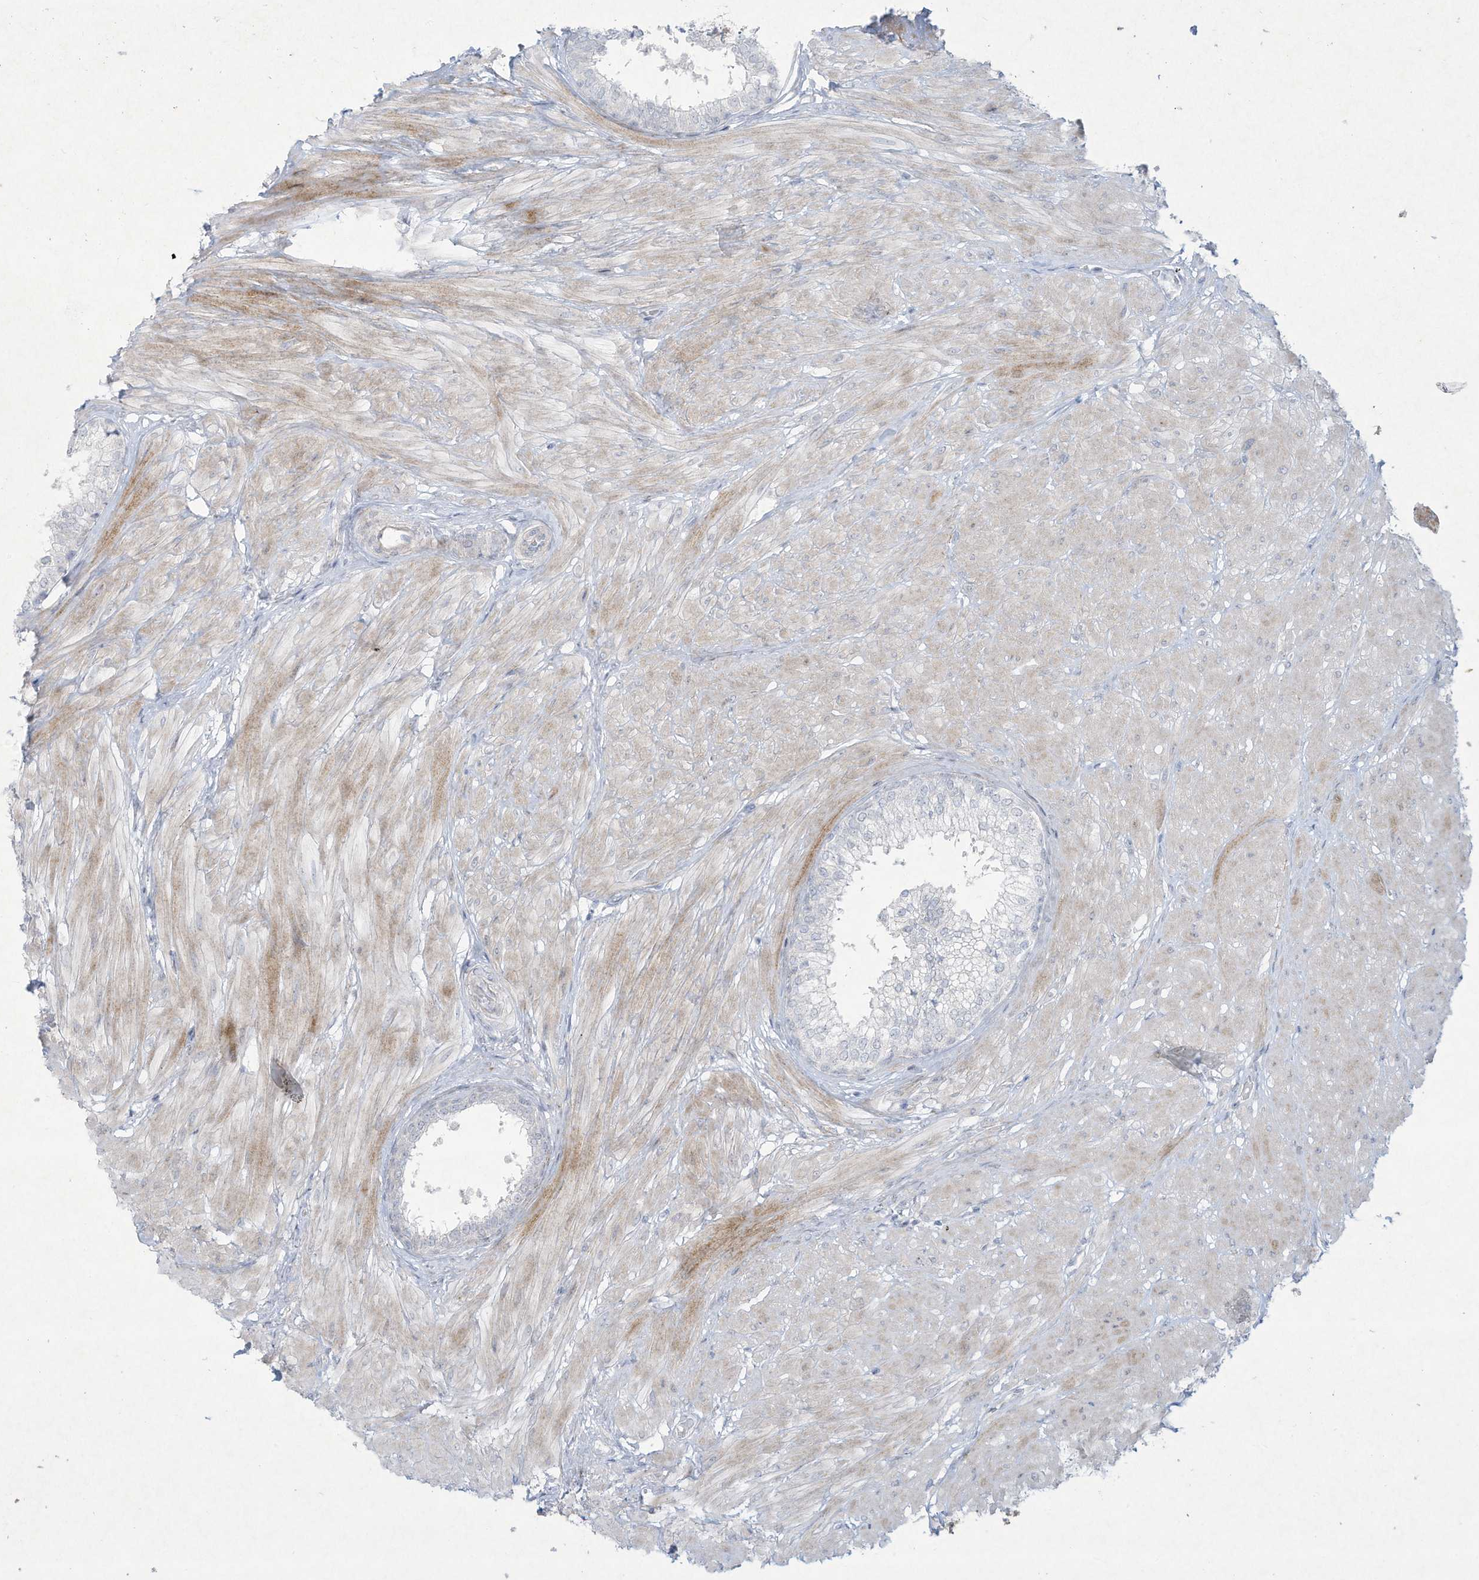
{"staining": {"intensity": "negative", "quantity": "none", "location": "none"}, "tissue": "prostate", "cell_type": "Glandular cells", "image_type": "normal", "snomed": [{"axis": "morphology", "description": "Normal tissue, NOS"}, {"axis": "topography", "description": "Prostate"}], "caption": "An IHC histopathology image of benign prostate is shown. There is no staining in glandular cells of prostate.", "gene": "PAX6", "patient": {"sex": "male", "age": 48}}